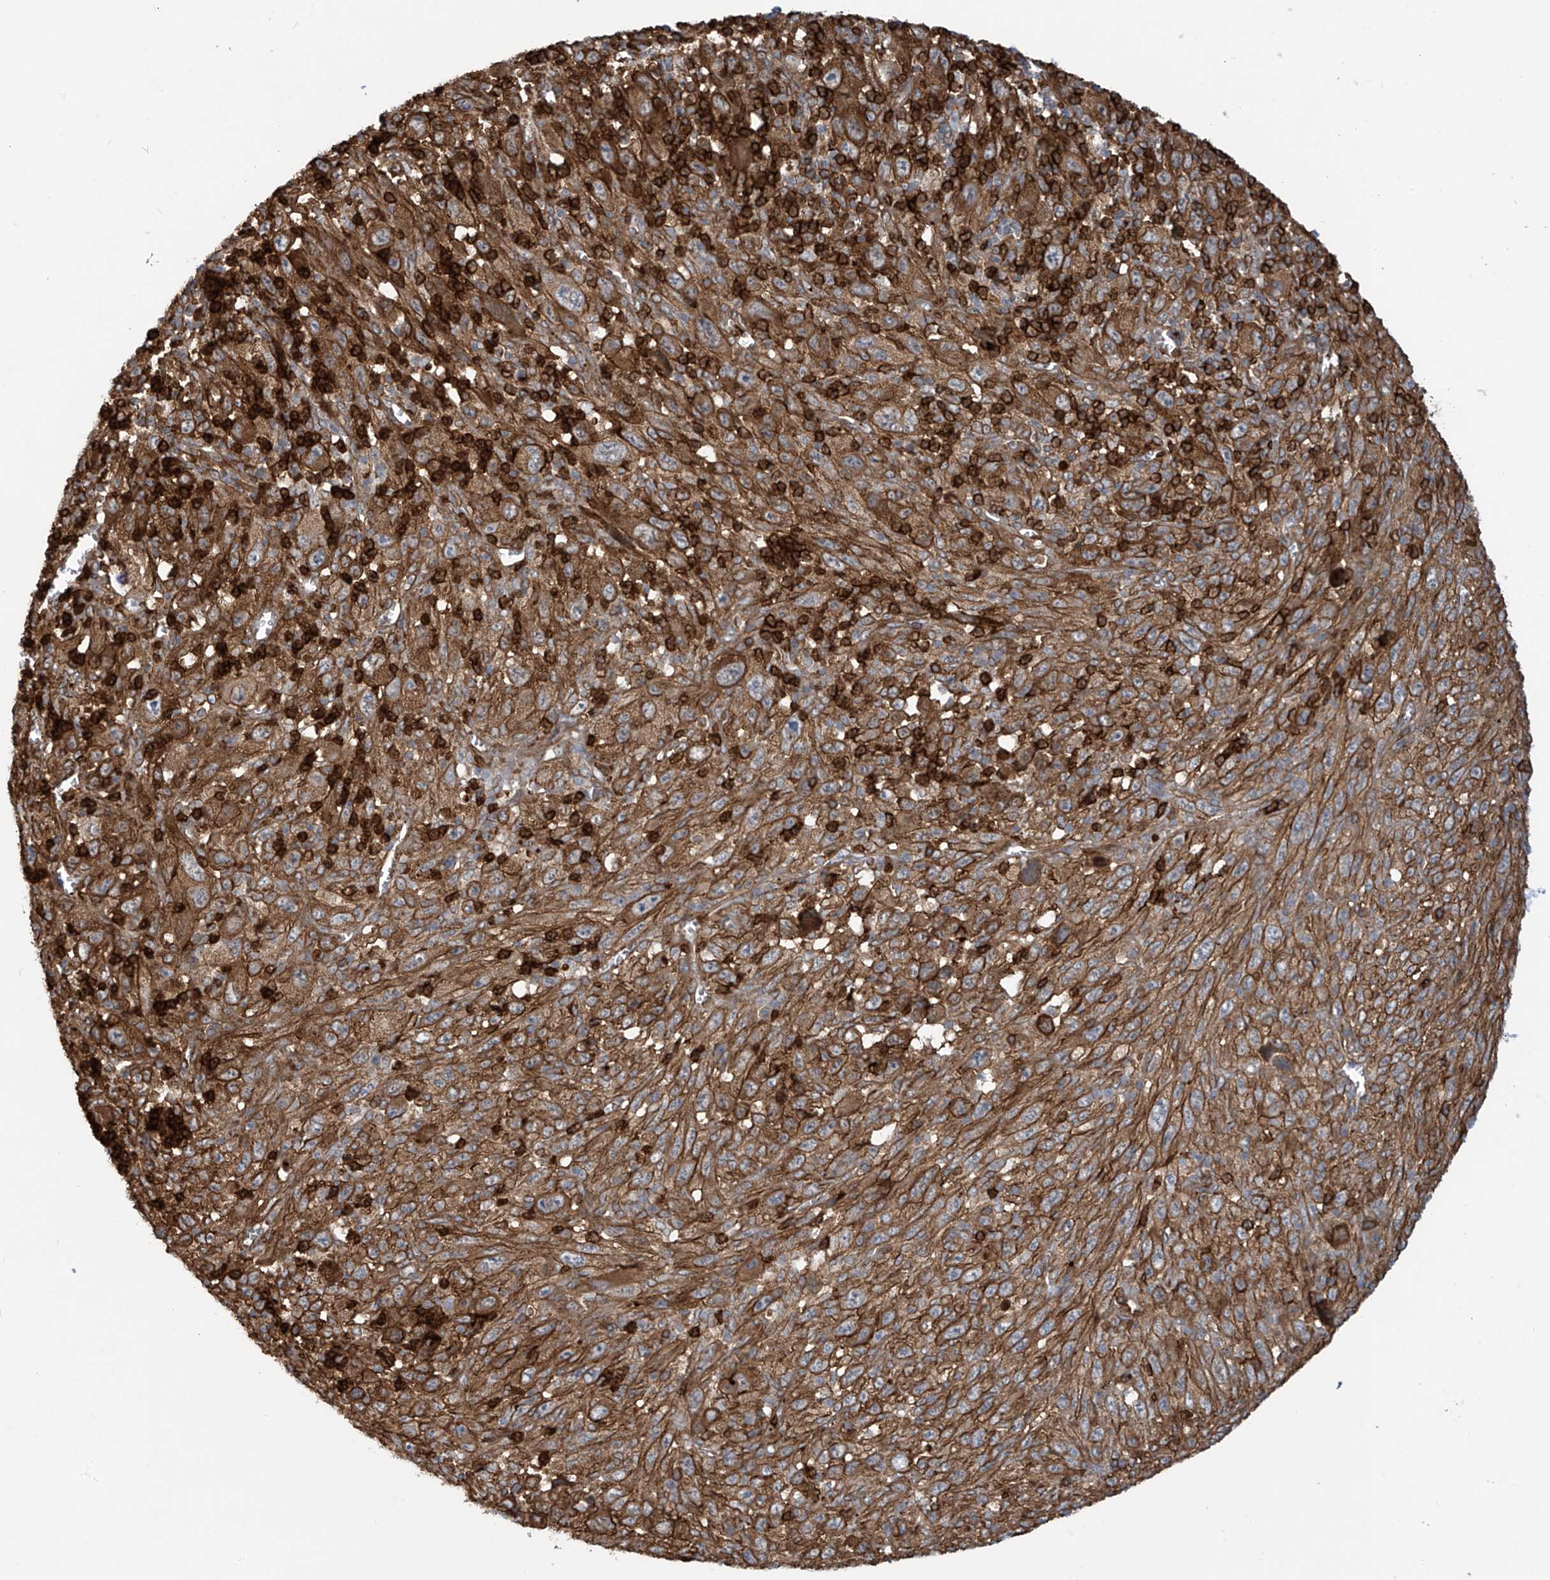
{"staining": {"intensity": "strong", "quantity": ">75%", "location": "cytoplasmic/membranous"}, "tissue": "melanoma", "cell_type": "Tumor cells", "image_type": "cancer", "snomed": [{"axis": "morphology", "description": "Malignant melanoma, Metastatic site"}, {"axis": "topography", "description": "Skin"}], "caption": "Brown immunohistochemical staining in human malignant melanoma (metastatic site) demonstrates strong cytoplasmic/membranous expression in approximately >75% of tumor cells.", "gene": "SLC9A2", "patient": {"sex": "female", "age": 56}}